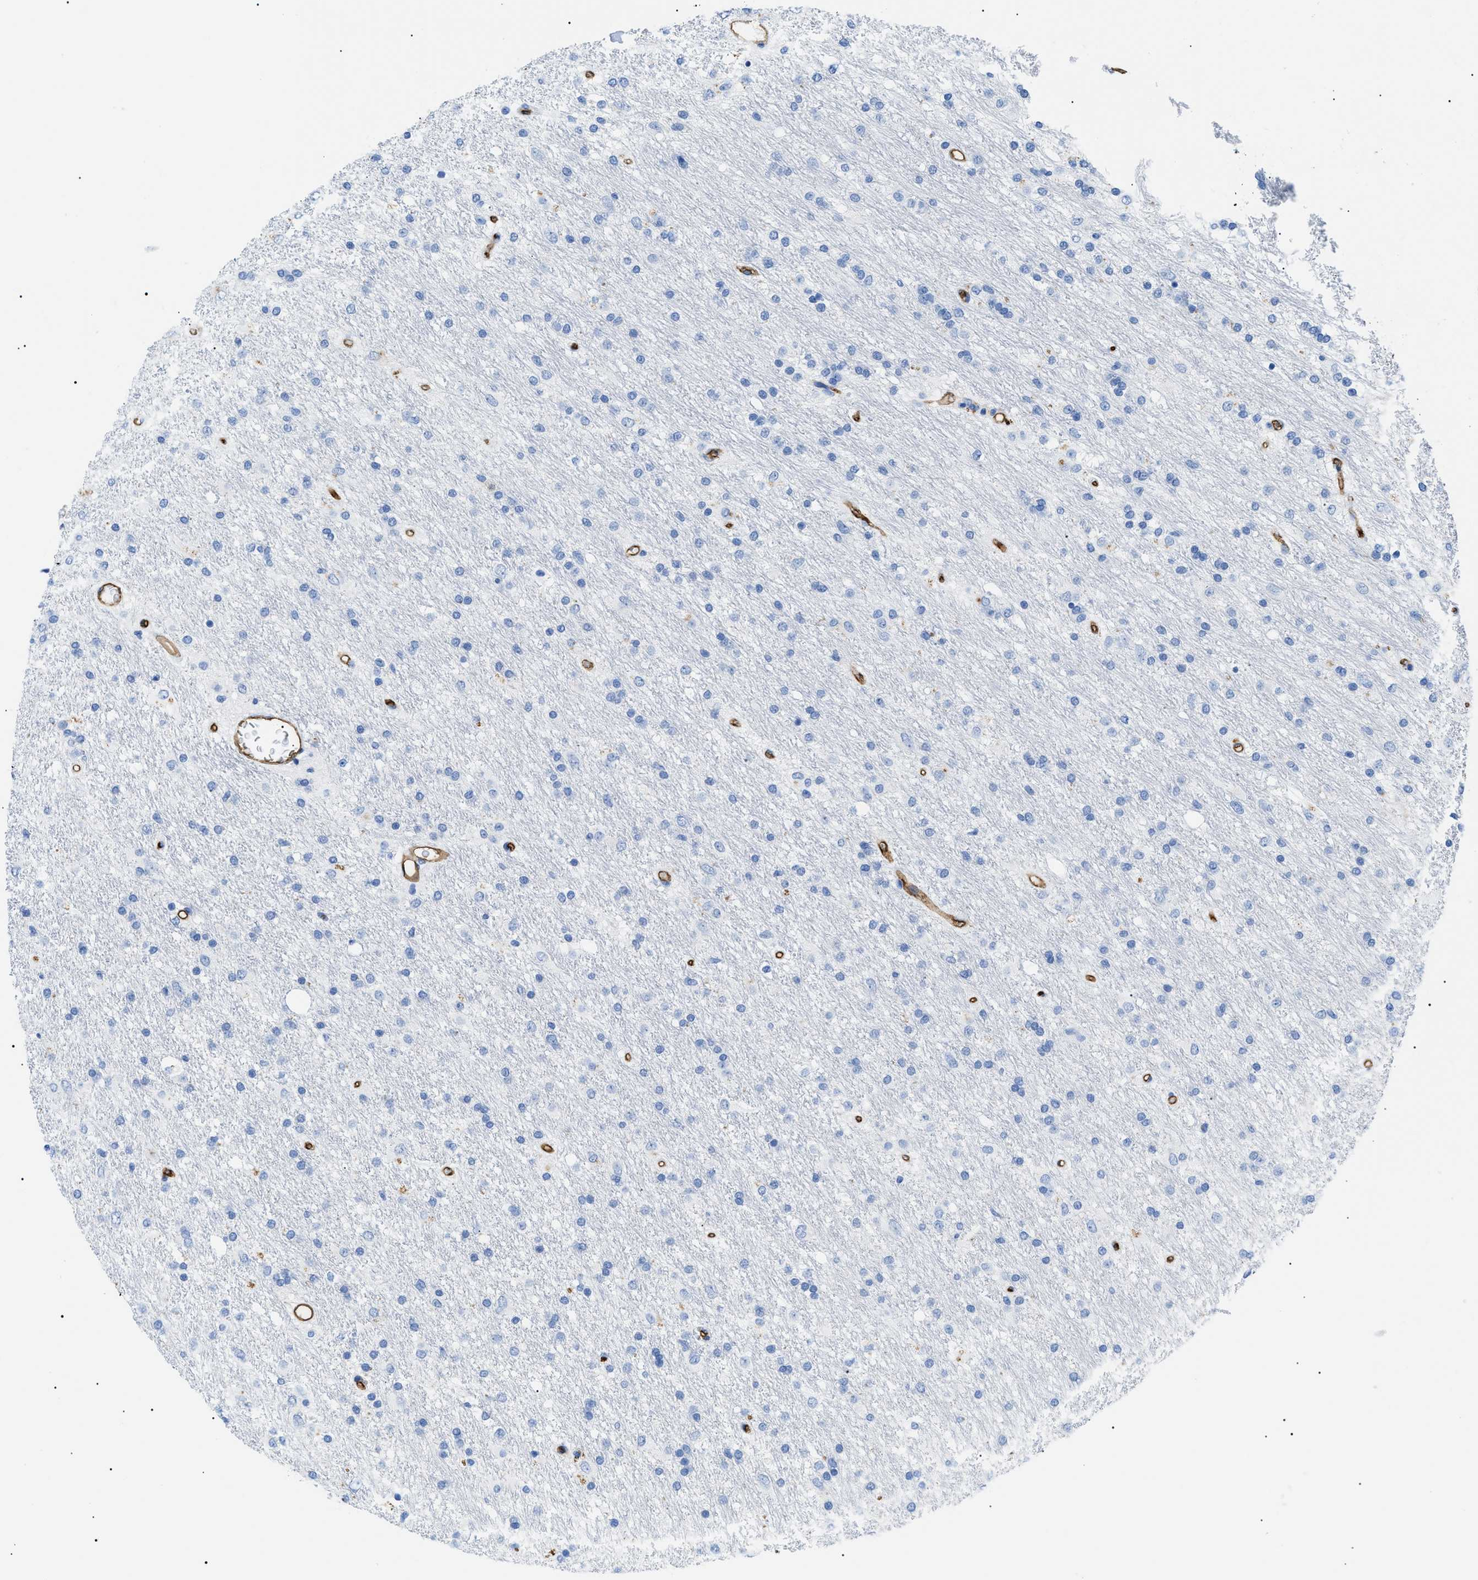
{"staining": {"intensity": "negative", "quantity": "none", "location": "none"}, "tissue": "glioma", "cell_type": "Tumor cells", "image_type": "cancer", "snomed": [{"axis": "morphology", "description": "Glioma, malignant, Low grade"}, {"axis": "topography", "description": "Brain"}], "caption": "Tumor cells are negative for brown protein staining in low-grade glioma (malignant).", "gene": "PODXL", "patient": {"sex": "male", "age": 77}}